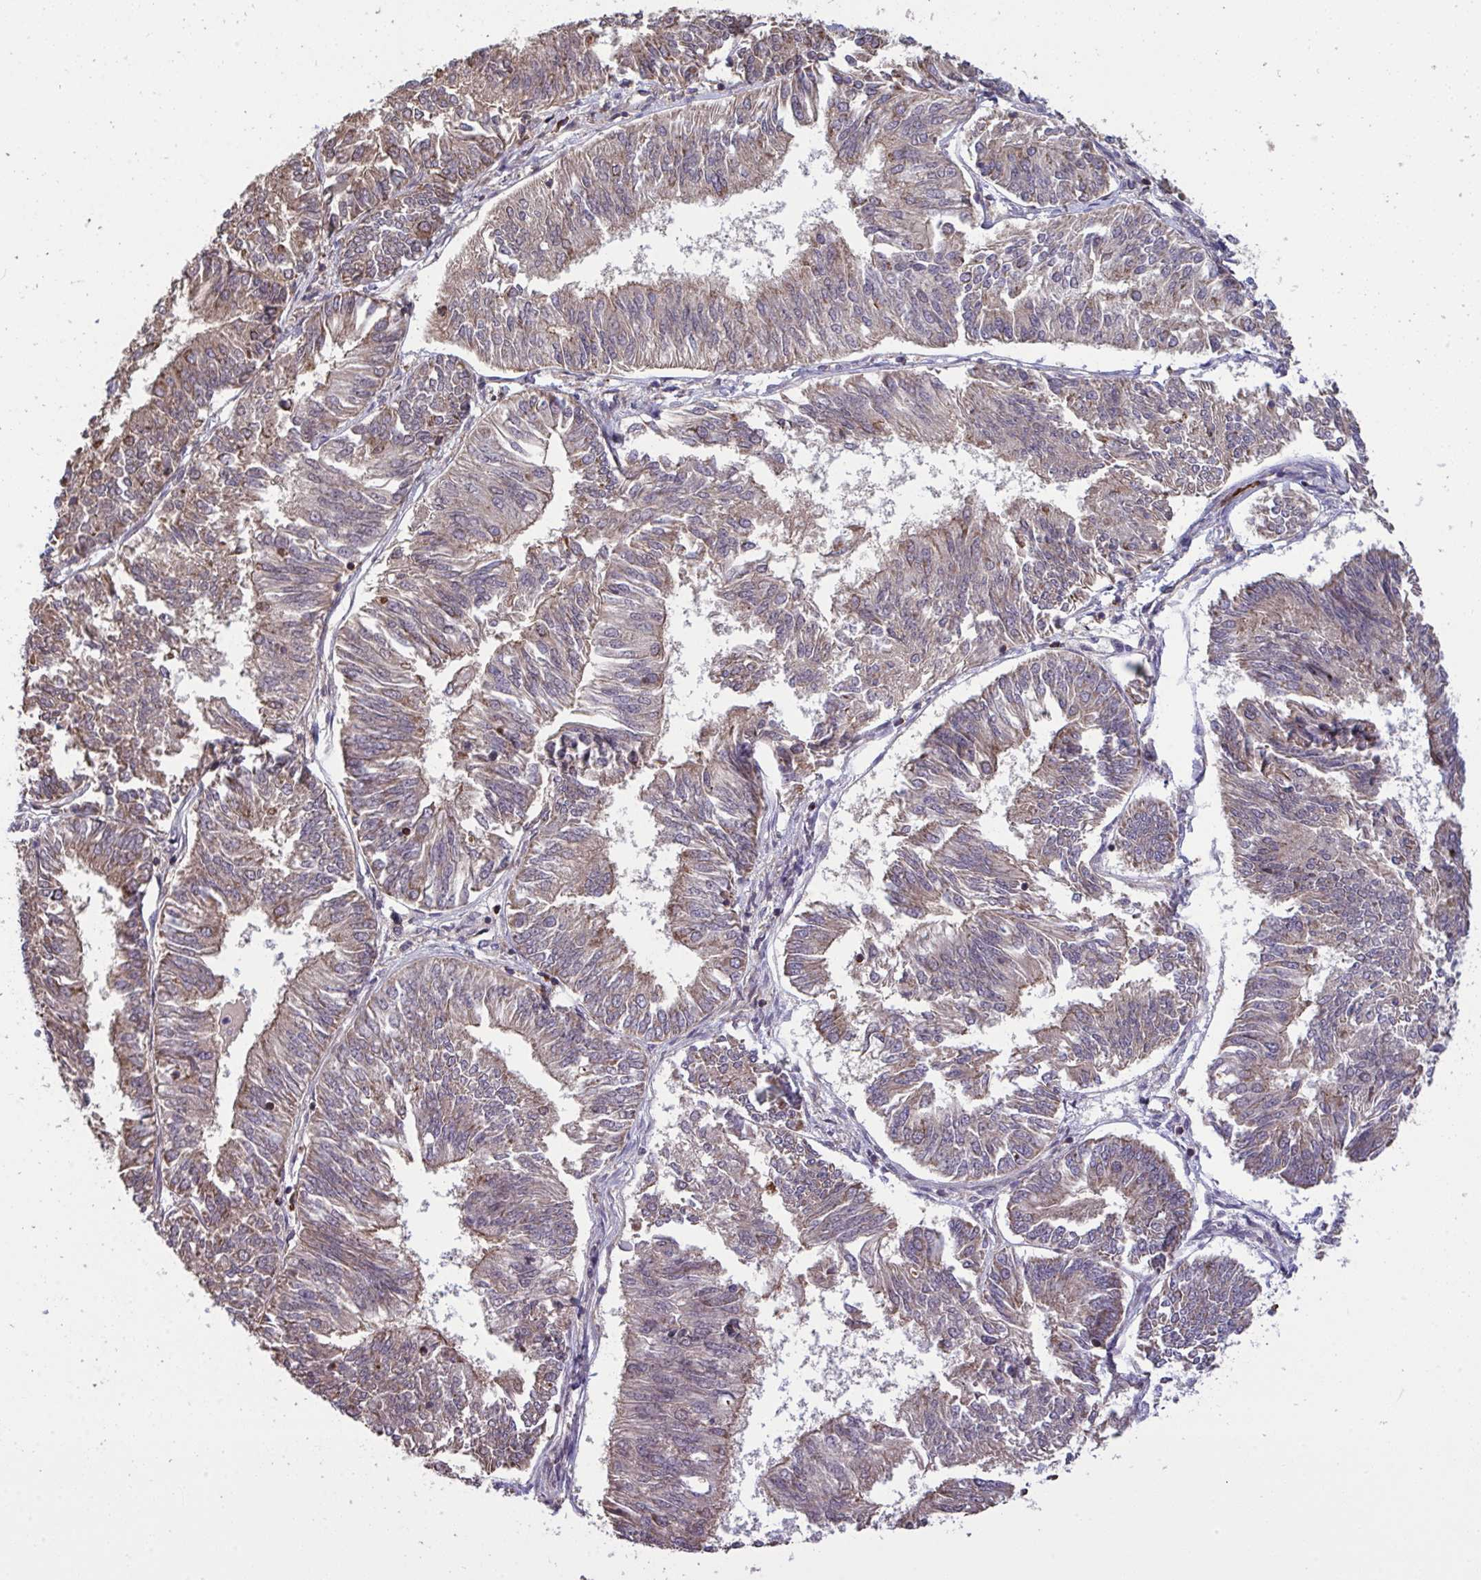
{"staining": {"intensity": "weak", "quantity": "25%-75%", "location": "cytoplasmic/membranous"}, "tissue": "endometrial cancer", "cell_type": "Tumor cells", "image_type": "cancer", "snomed": [{"axis": "morphology", "description": "Adenocarcinoma, NOS"}, {"axis": "topography", "description": "Endometrium"}], "caption": "DAB (3,3'-diaminobenzidine) immunohistochemical staining of endometrial cancer (adenocarcinoma) exhibits weak cytoplasmic/membranous protein positivity in approximately 25%-75% of tumor cells.", "gene": "PPM1H", "patient": {"sex": "female", "age": 58}}